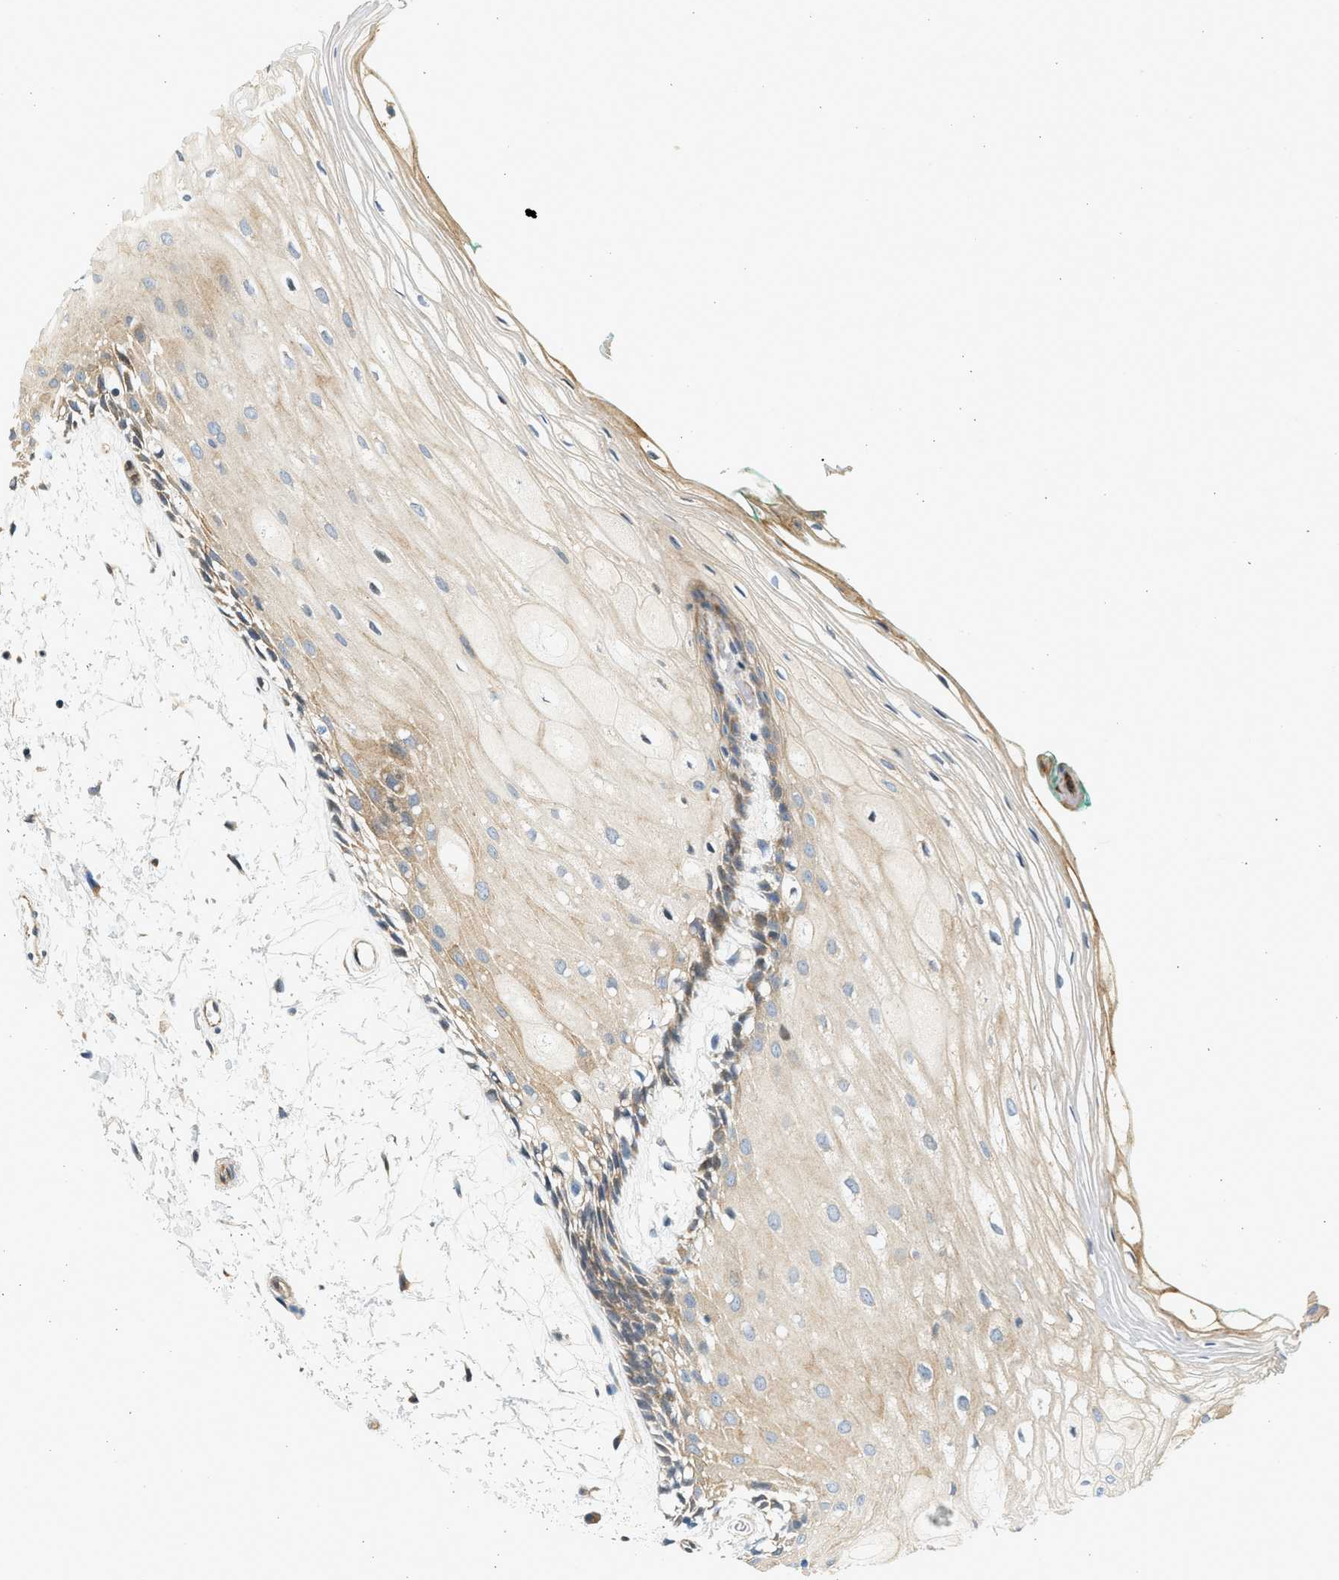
{"staining": {"intensity": "moderate", "quantity": "25%-75%", "location": "cytoplasmic/membranous"}, "tissue": "oral mucosa", "cell_type": "Squamous epithelial cells", "image_type": "normal", "snomed": [{"axis": "morphology", "description": "Normal tissue, NOS"}, {"axis": "topography", "description": "Skeletal muscle"}, {"axis": "topography", "description": "Oral tissue"}, {"axis": "topography", "description": "Peripheral nerve tissue"}], "caption": "This photomicrograph displays immunohistochemistry (IHC) staining of benign oral mucosa, with medium moderate cytoplasmic/membranous expression in about 25%-75% of squamous epithelial cells.", "gene": "NRSN2", "patient": {"sex": "female", "age": 84}}